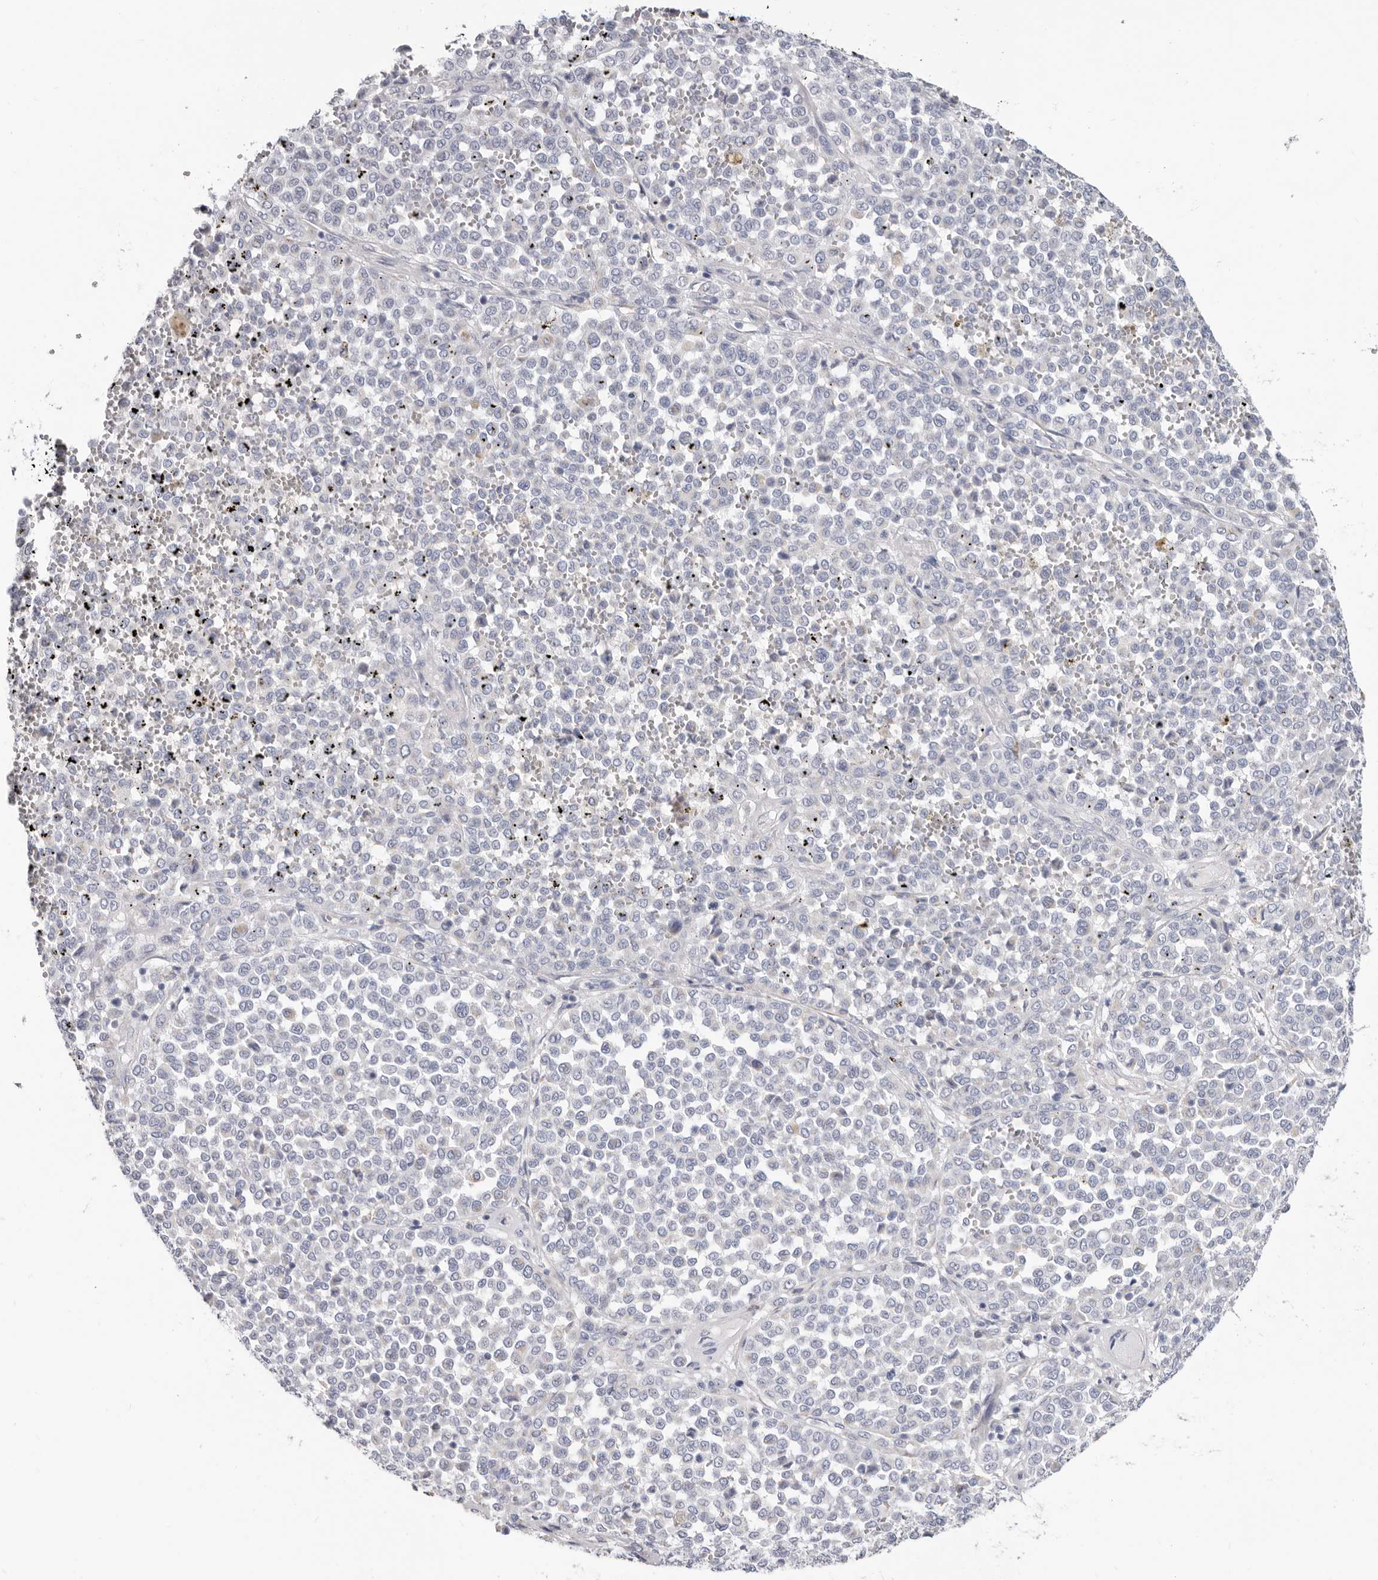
{"staining": {"intensity": "negative", "quantity": "none", "location": "none"}, "tissue": "melanoma", "cell_type": "Tumor cells", "image_type": "cancer", "snomed": [{"axis": "morphology", "description": "Malignant melanoma, Metastatic site"}, {"axis": "topography", "description": "Pancreas"}], "caption": "The micrograph shows no significant expression in tumor cells of malignant melanoma (metastatic site). Brightfield microscopy of immunohistochemistry (IHC) stained with DAB (3,3'-diaminobenzidine) (brown) and hematoxylin (blue), captured at high magnification.", "gene": "RSPO2", "patient": {"sex": "female", "age": 30}}